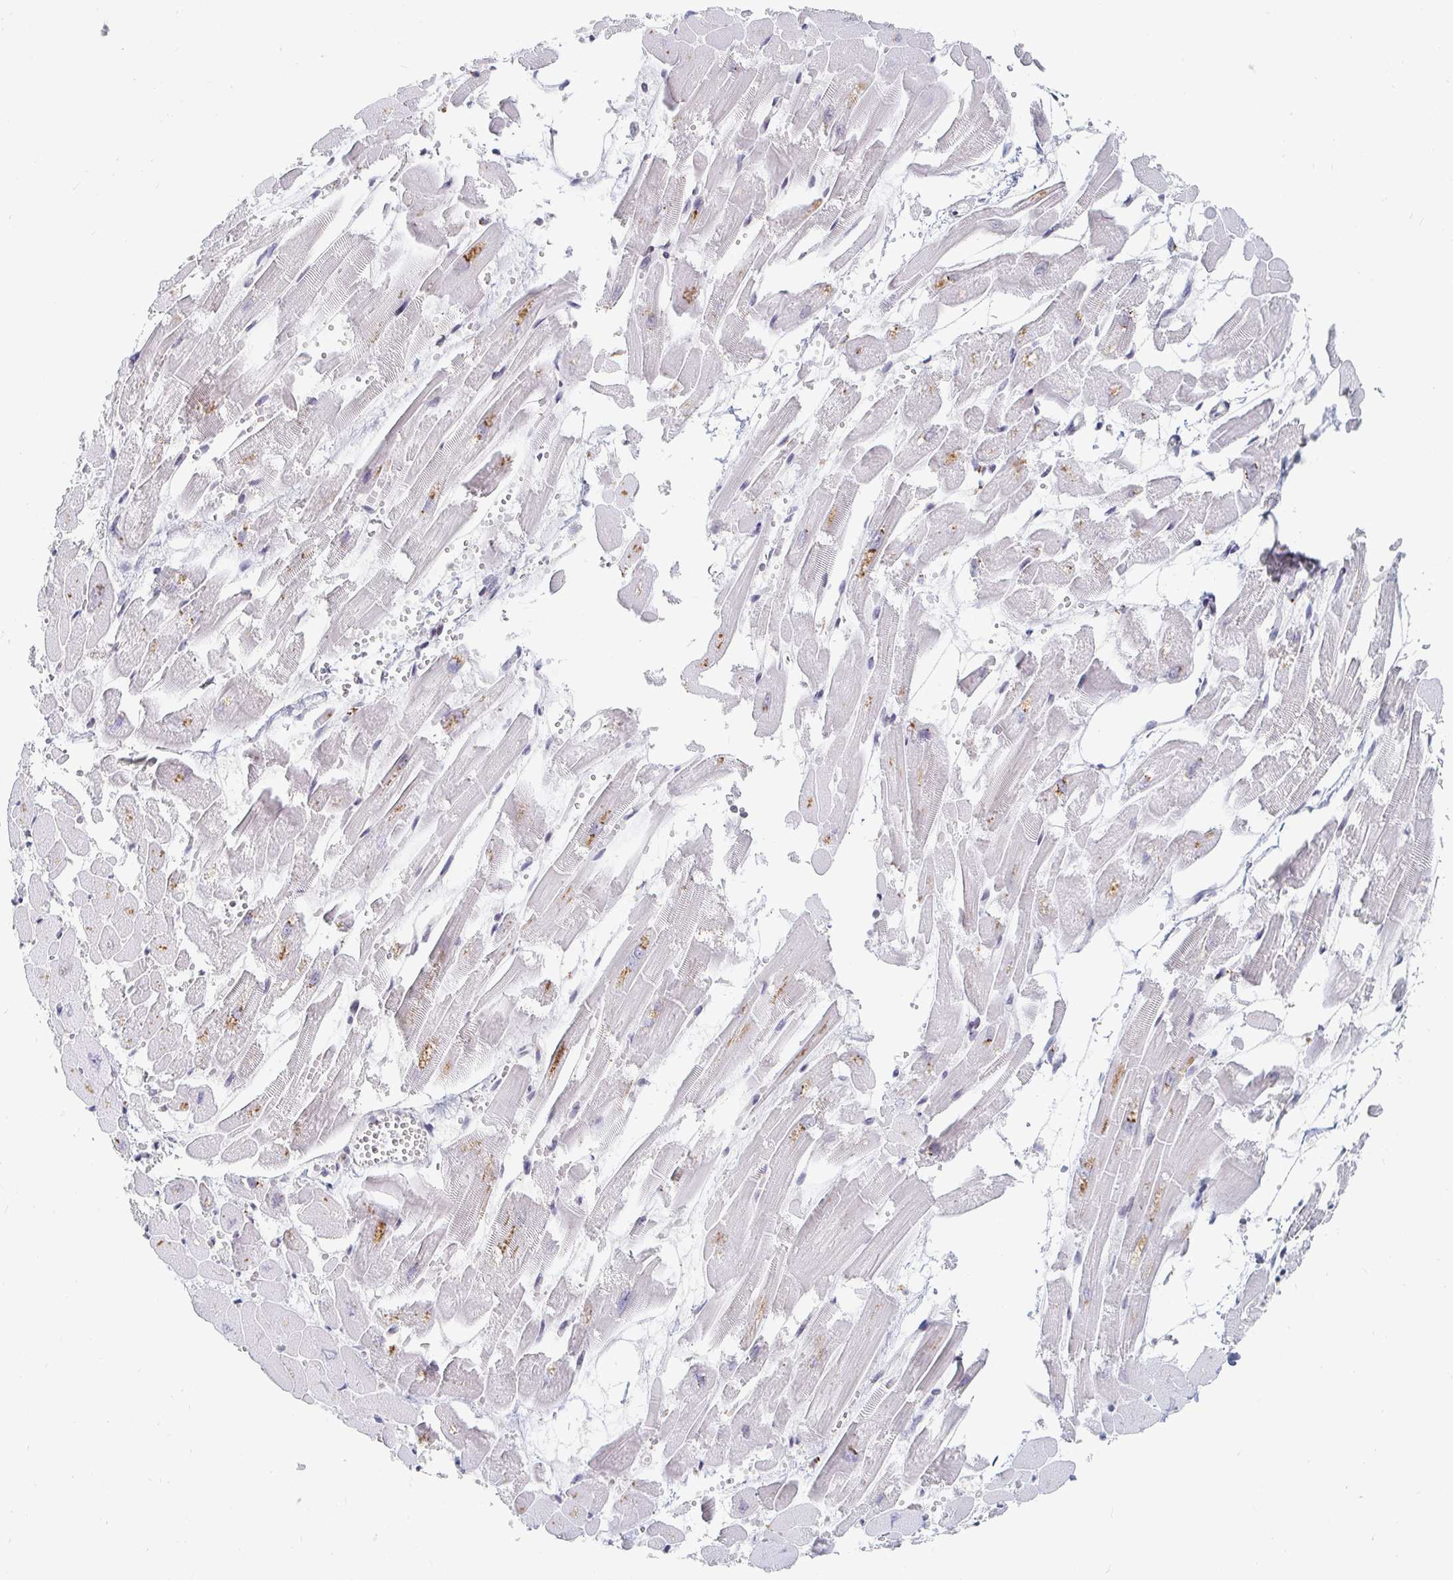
{"staining": {"intensity": "moderate", "quantity": "25%-75%", "location": "cytoplasmic/membranous"}, "tissue": "heart muscle", "cell_type": "Cardiomyocytes", "image_type": "normal", "snomed": [{"axis": "morphology", "description": "Normal tissue, NOS"}, {"axis": "topography", "description": "Heart"}], "caption": "An image of heart muscle stained for a protein shows moderate cytoplasmic/membranous brown staining in cardiomyocytes.", "gene": "NME9", "patient": {"sex": "female", "age": 52}}